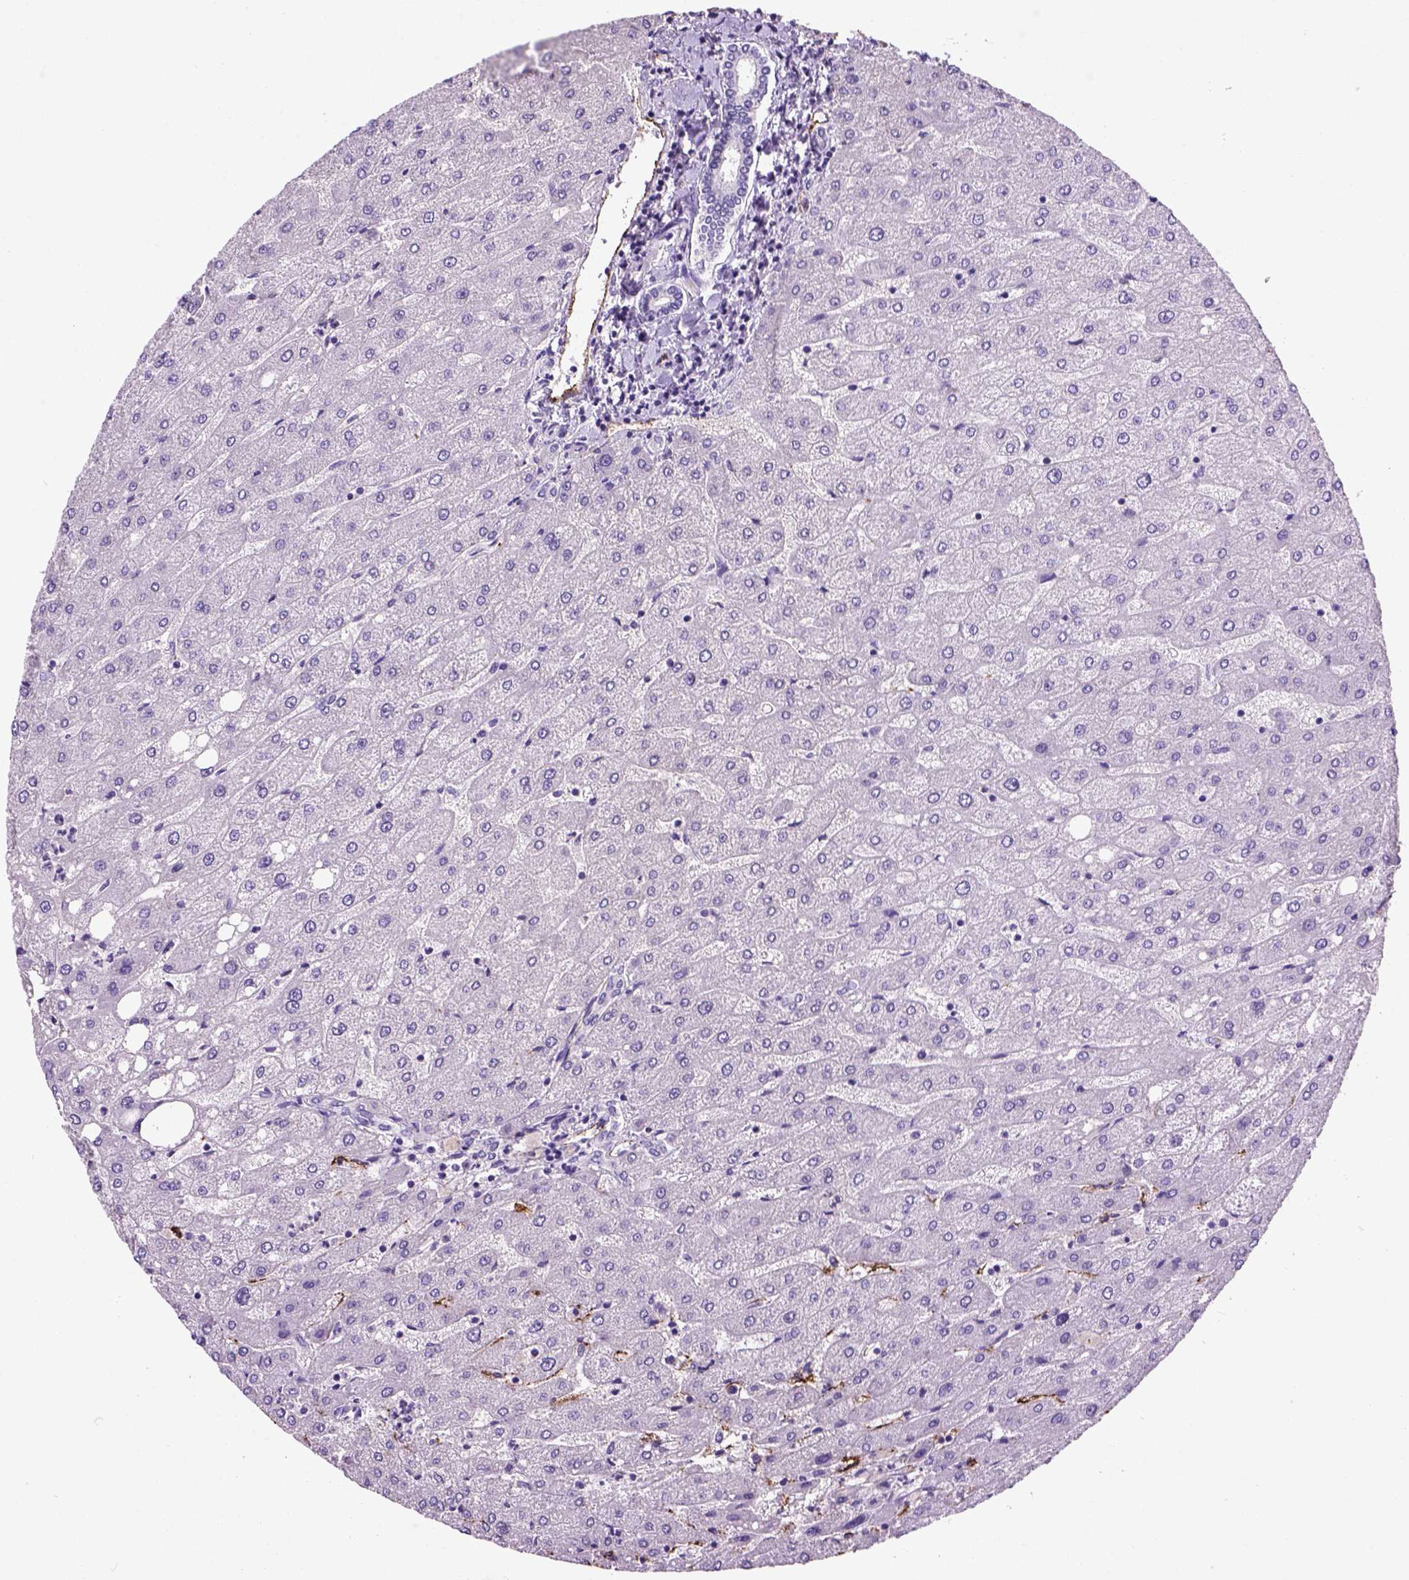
{"staining": {"intensity": "negative", "quantity": "none", "location": "none"}, "tissue": "liver", "cell_type": "Cholangiocytes", "image_type": "normal", "snomed": [{"axis": "morphology", "description": "Normal tissue, NOS"}, {"axis": "topography", "description": "Liver"}], "caption": "Cholangiocytes are negative for protein expression in normal human liver. The staining is performed using DAB (3,3'-diaminobenzidine) brown chromogen with nuclei counter-stained in using hematoxylin.", "gene": "VWF", "patient": {"sex": "male", "age": 67}}